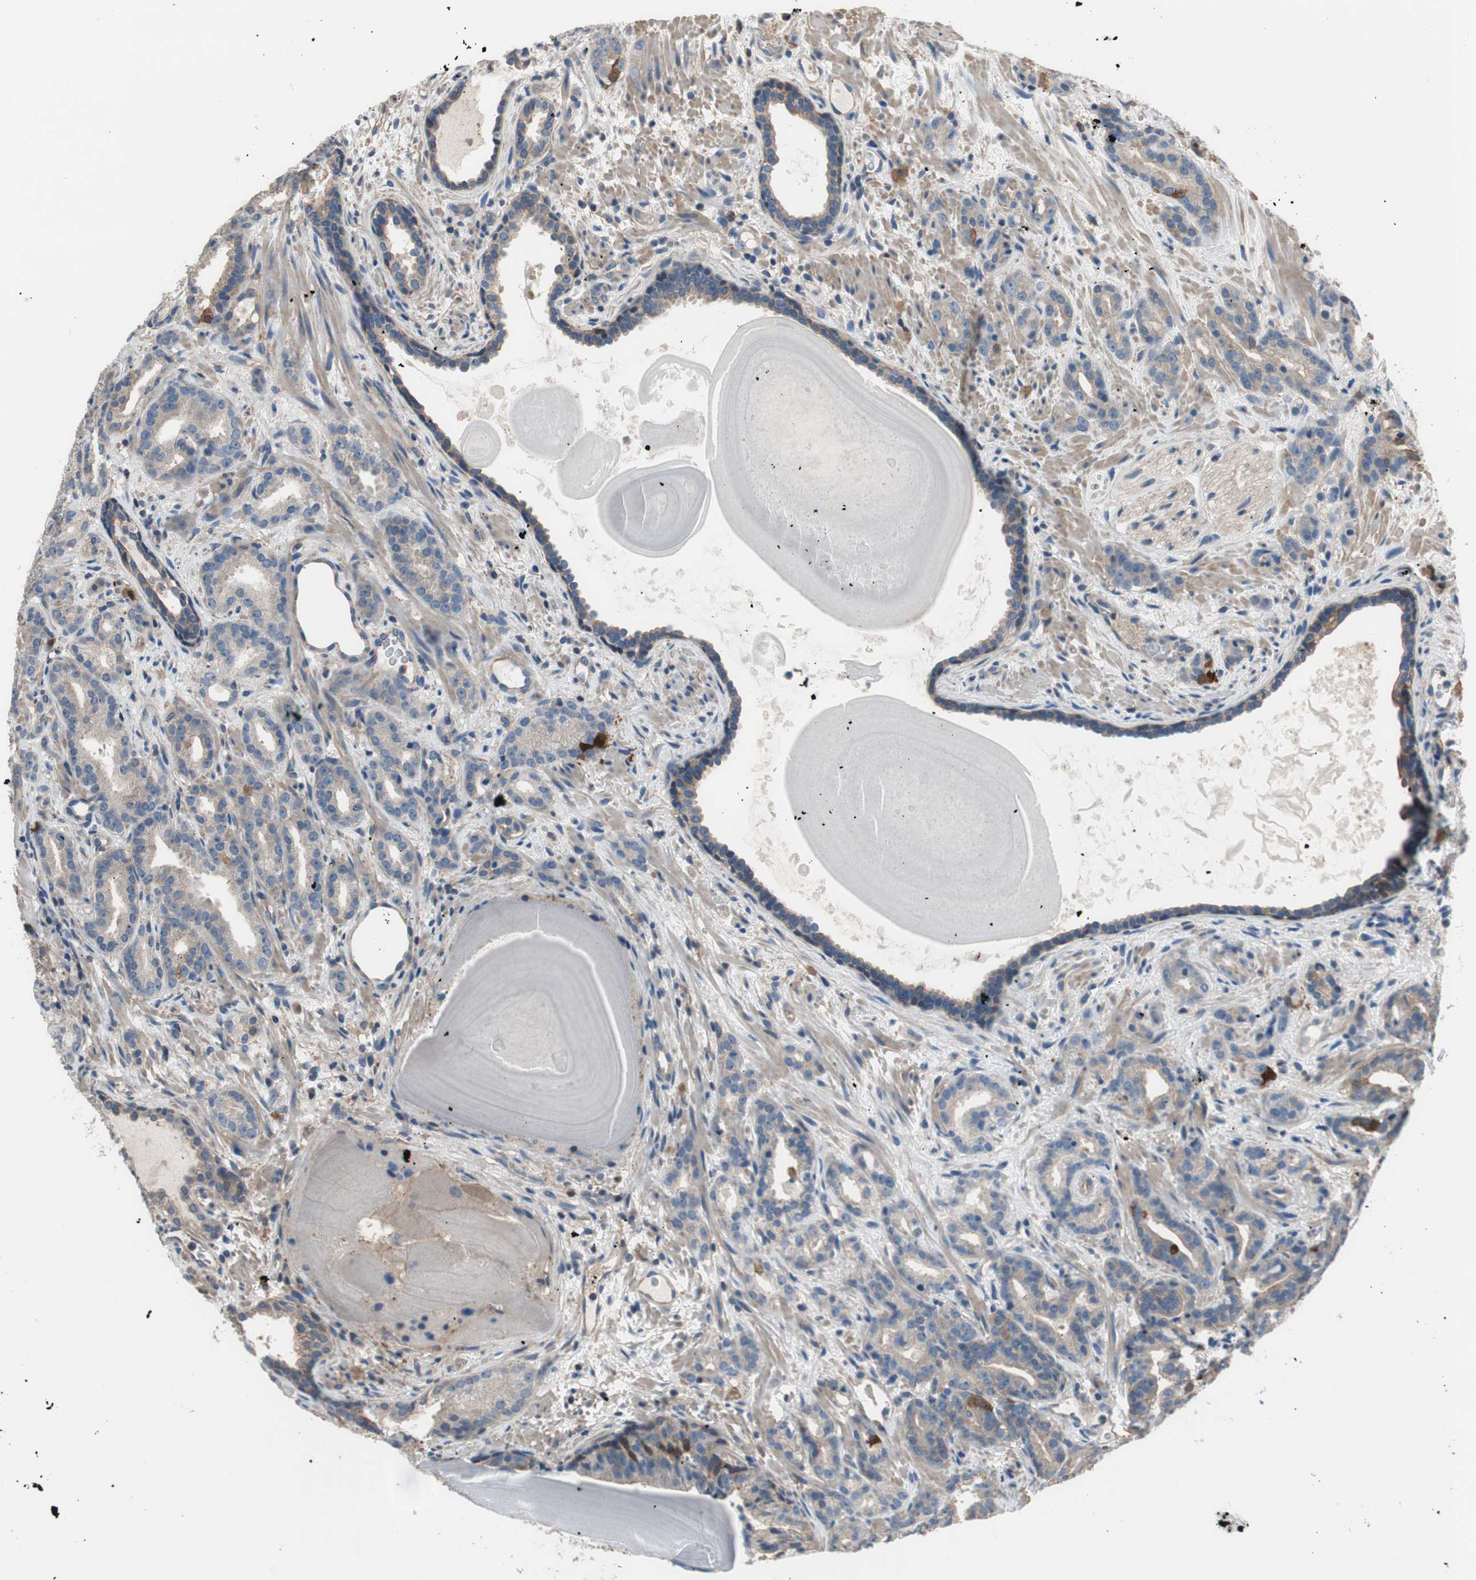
{"staining": {"intensity": "weak", "quantity": ">75%", "location": "cytoplasmic/membranous"}, "tissue": "prostate cancer", "cell_type": "Tumor cells", "image_type": "cancer", "snomed": [{"axis": "morphology", "description": "Adenocarcinoma, Low grade"}, {"axis": "topography", "description": "Prostate"}], "caption": "Immunohistochemistry (IHC) histopathology image of prostate cancer stained for a protein (brown), which shows low levels of weak cytoplasmic/membranous staining in approximately >75% of tumor cells.", "gene": "CALML3", "patient": {"sex": "male", "age": 63}}